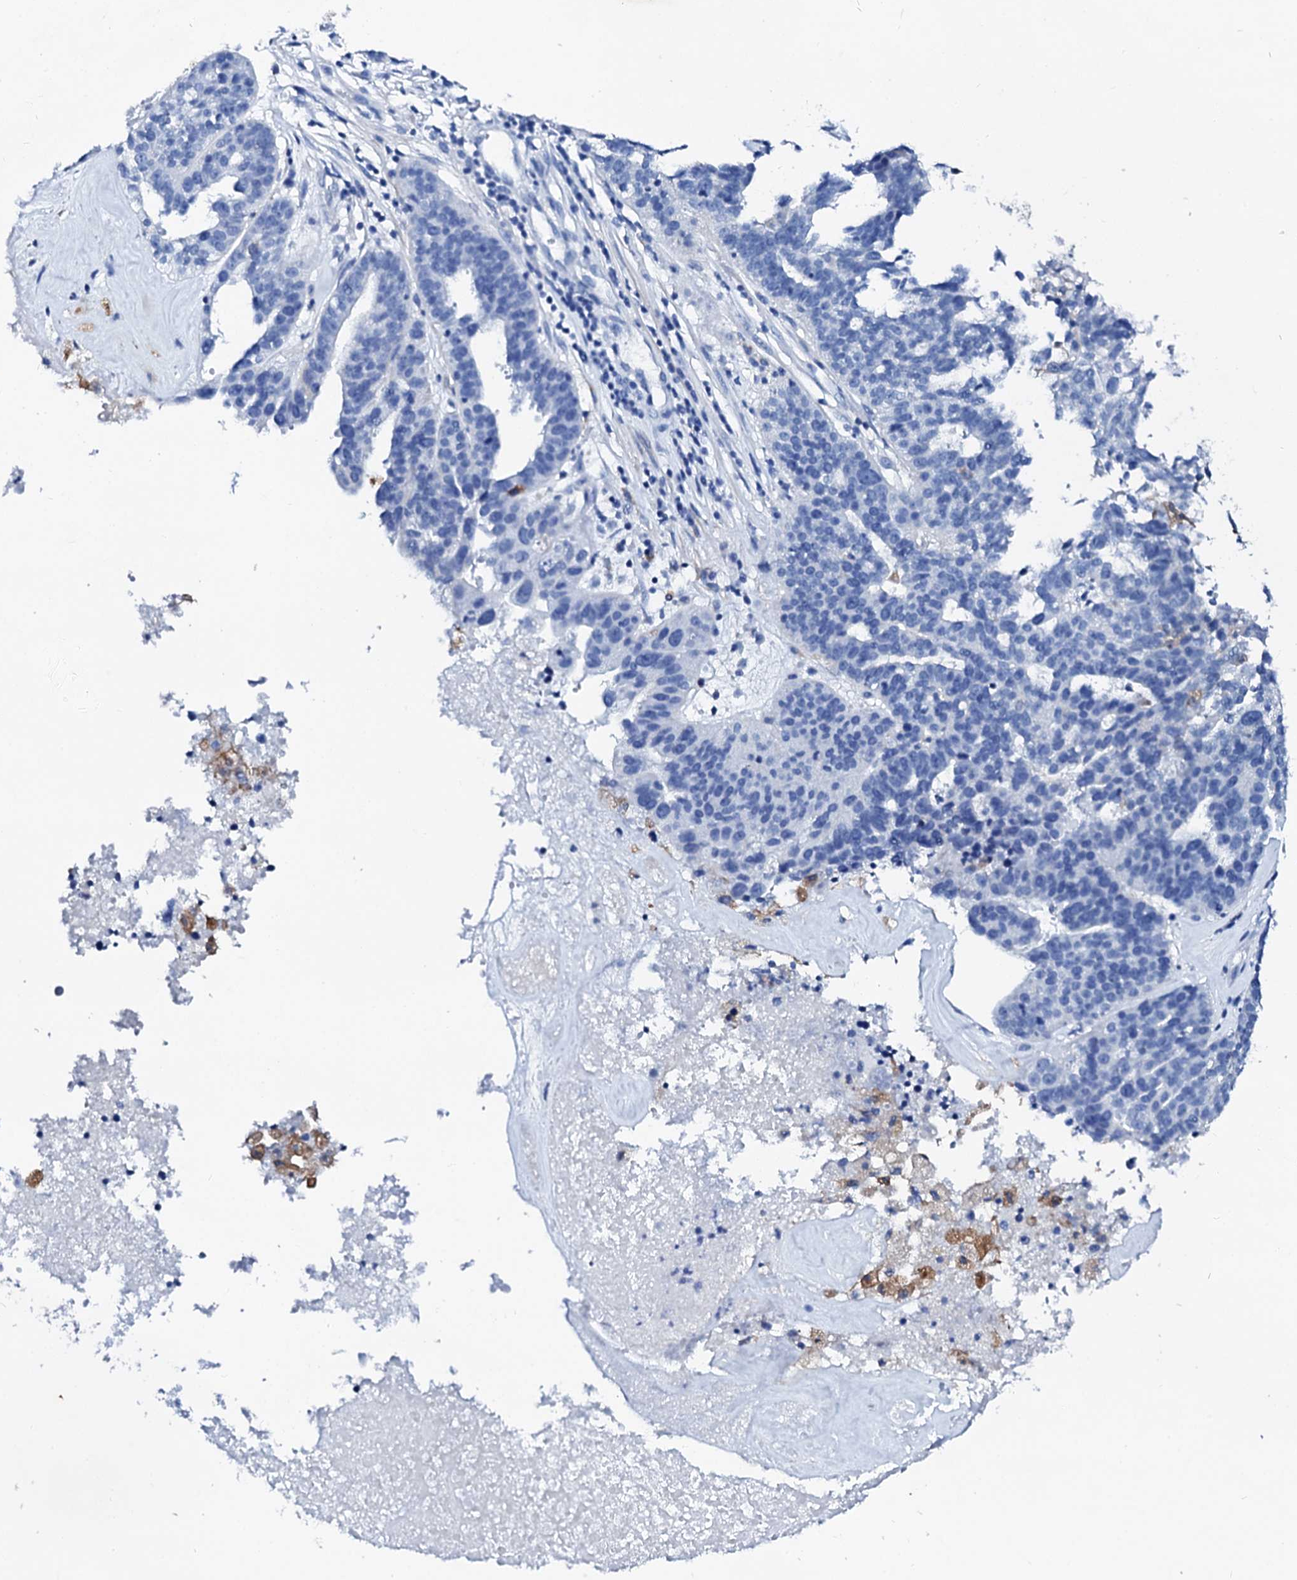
{"staining": {"intensity": "negative", "quantity": "none", "location": "none"}, "tissue": "ovarian cancer", "cell_type": "Tumor cells", "image_type": "cancer", "snomed": [{"axis": "morphology", "description": "Cystadenocarcinoma, serous, NOS"}, {"axis": "topography", "description": "Ovary"}], "caption": "High magnification brightfield microscopy of serous cystadenocarcinoma (ovarian) stained with DAB (brown) and counterstained with hematoxylin (blue): tumor cells show no significant staining.", "gene": "GLB1L3", "patient": {"sex": "female", "age": 59}}